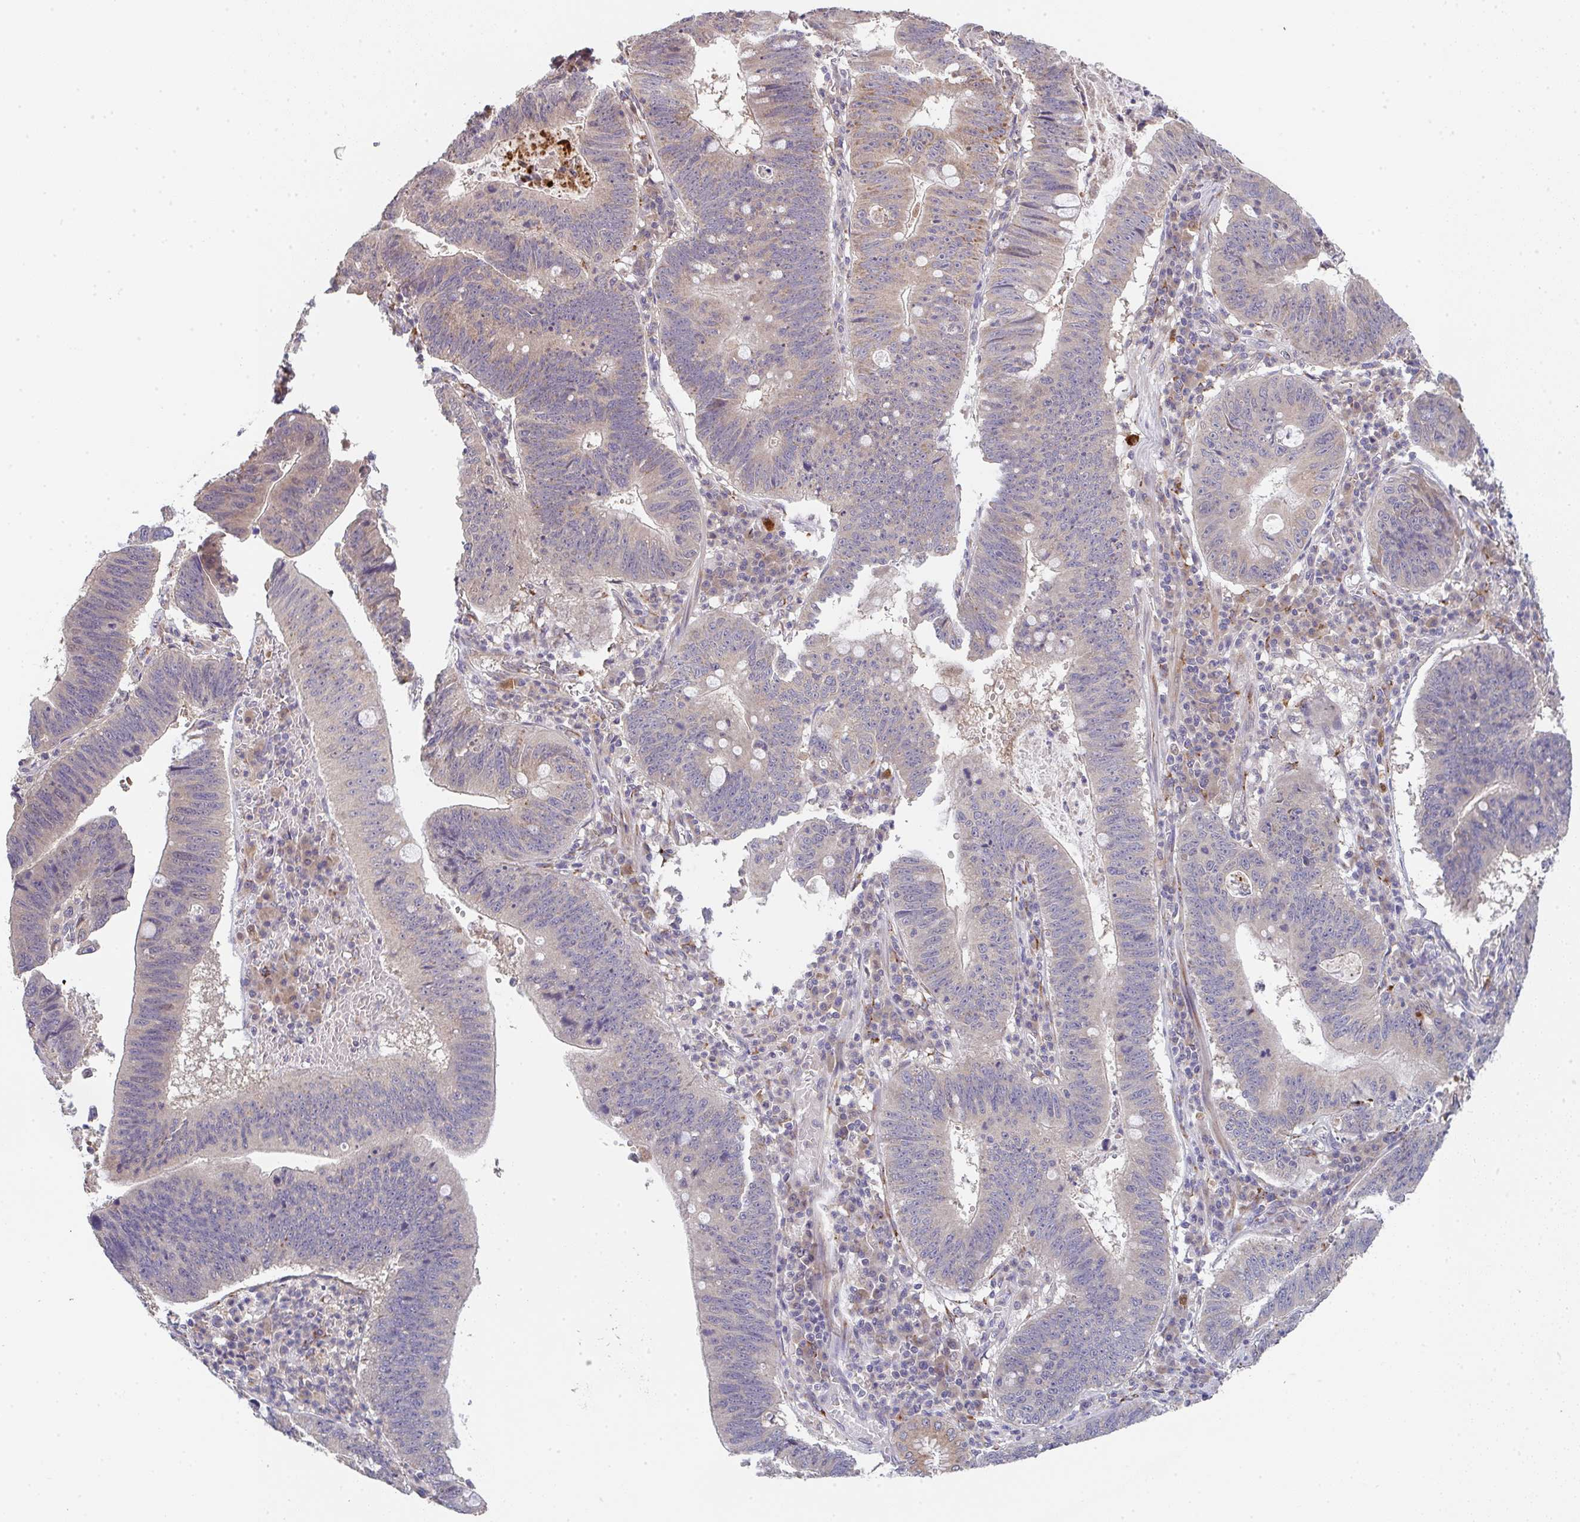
{"staining": {"intensity": "negative", "quantity": "none", "location": "none"}, "tissue": "stomach cancer", "cell_type": "Tumor cells", "image_type": "cancer", "snomed": [{"axis": "morphology", "description": "Adenocarcinoma, NOS"}, {"axis": "topography", "description": "Stomach"}], "caption": "Immunohistochemistry of stomach adenocarcinoma shows no positivity in tumor cells.", "gene": "TSPAN31", "patient": {"sex": "male", "age": 59}}